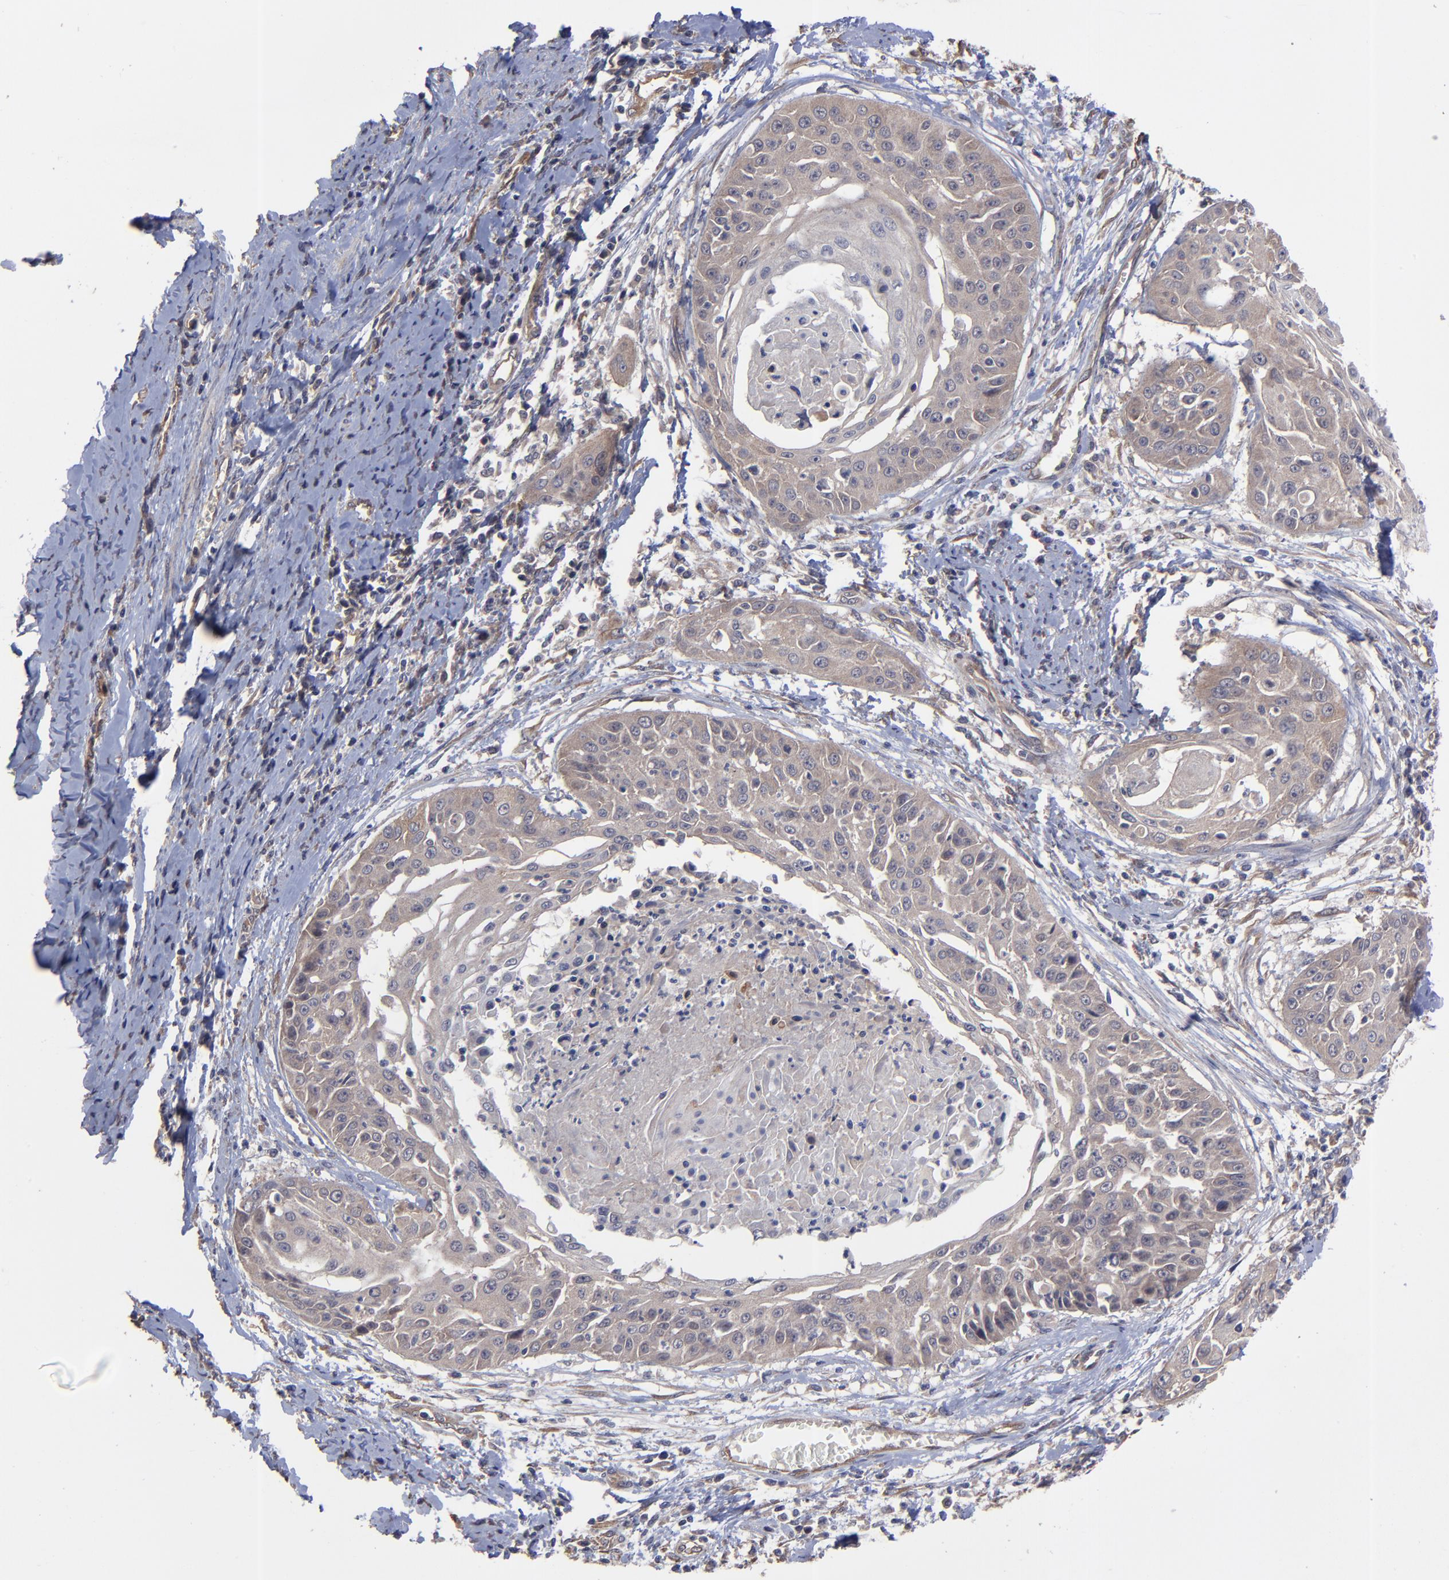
{"staining": {"intensity": "weak", "quantity": ">75%", "location": "cytoplasmic/membranous"}, "tissue": "cervical cancer", "cell_type": "Tumor cells", "image_type": "cancer", "snomed": [{"axis": "morphology", "description": "Squamous cell carcinoma, NOS"}, {"axis": "topography", "description": "Cervix"}], "caption": "Human cervical cancer (squamous cell carcinoma) stained for a protein (brown) displays weak cytoplasmic/membranous positive staining in about >75% of tumor cells.", "gene": "ZNF780B", "patient": {"sex": "female", "age": 64}}